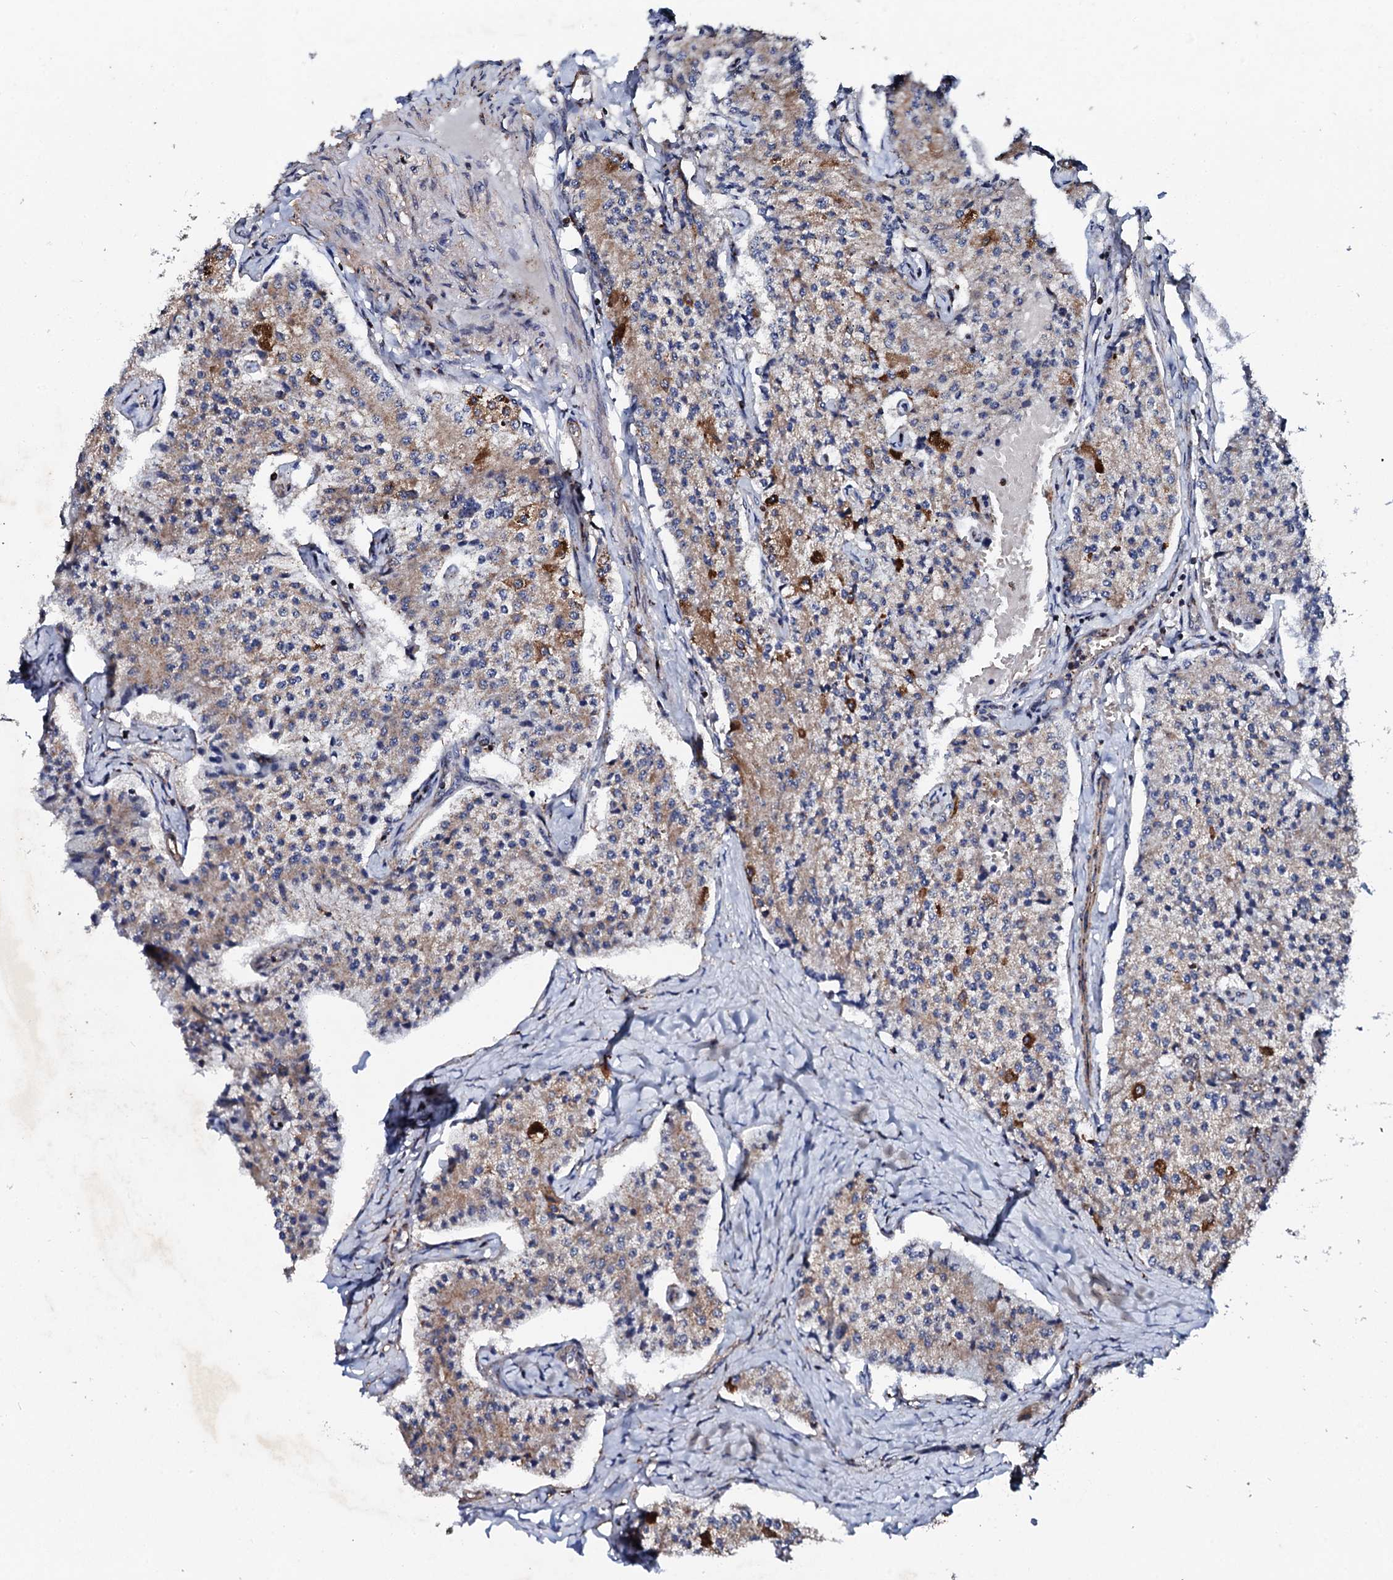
{"staining": {"intensity": "moderate", "quantity": "<25%", "location": "cytoplasmic/membranous"}, "tissue": "carcinoid", "cell_type": "Tumor cells", "image_type": "cancer", "snomed": [{"axis": "morphology", "description": "Carcinoid, malignant, NOS"}, {"axis": "topography", "description": "Colon"}], "caption": "Immunohistochemical staining of carcinoid demonstrates moderate cytoplasmic/membranous protein staining in approximately <25% of tumor cells. (DAB IHC, brown staining for protein, blue staining for nuclei).", "gene": "GTPBP4", "patient": {"sex": "female", "age": 52}}